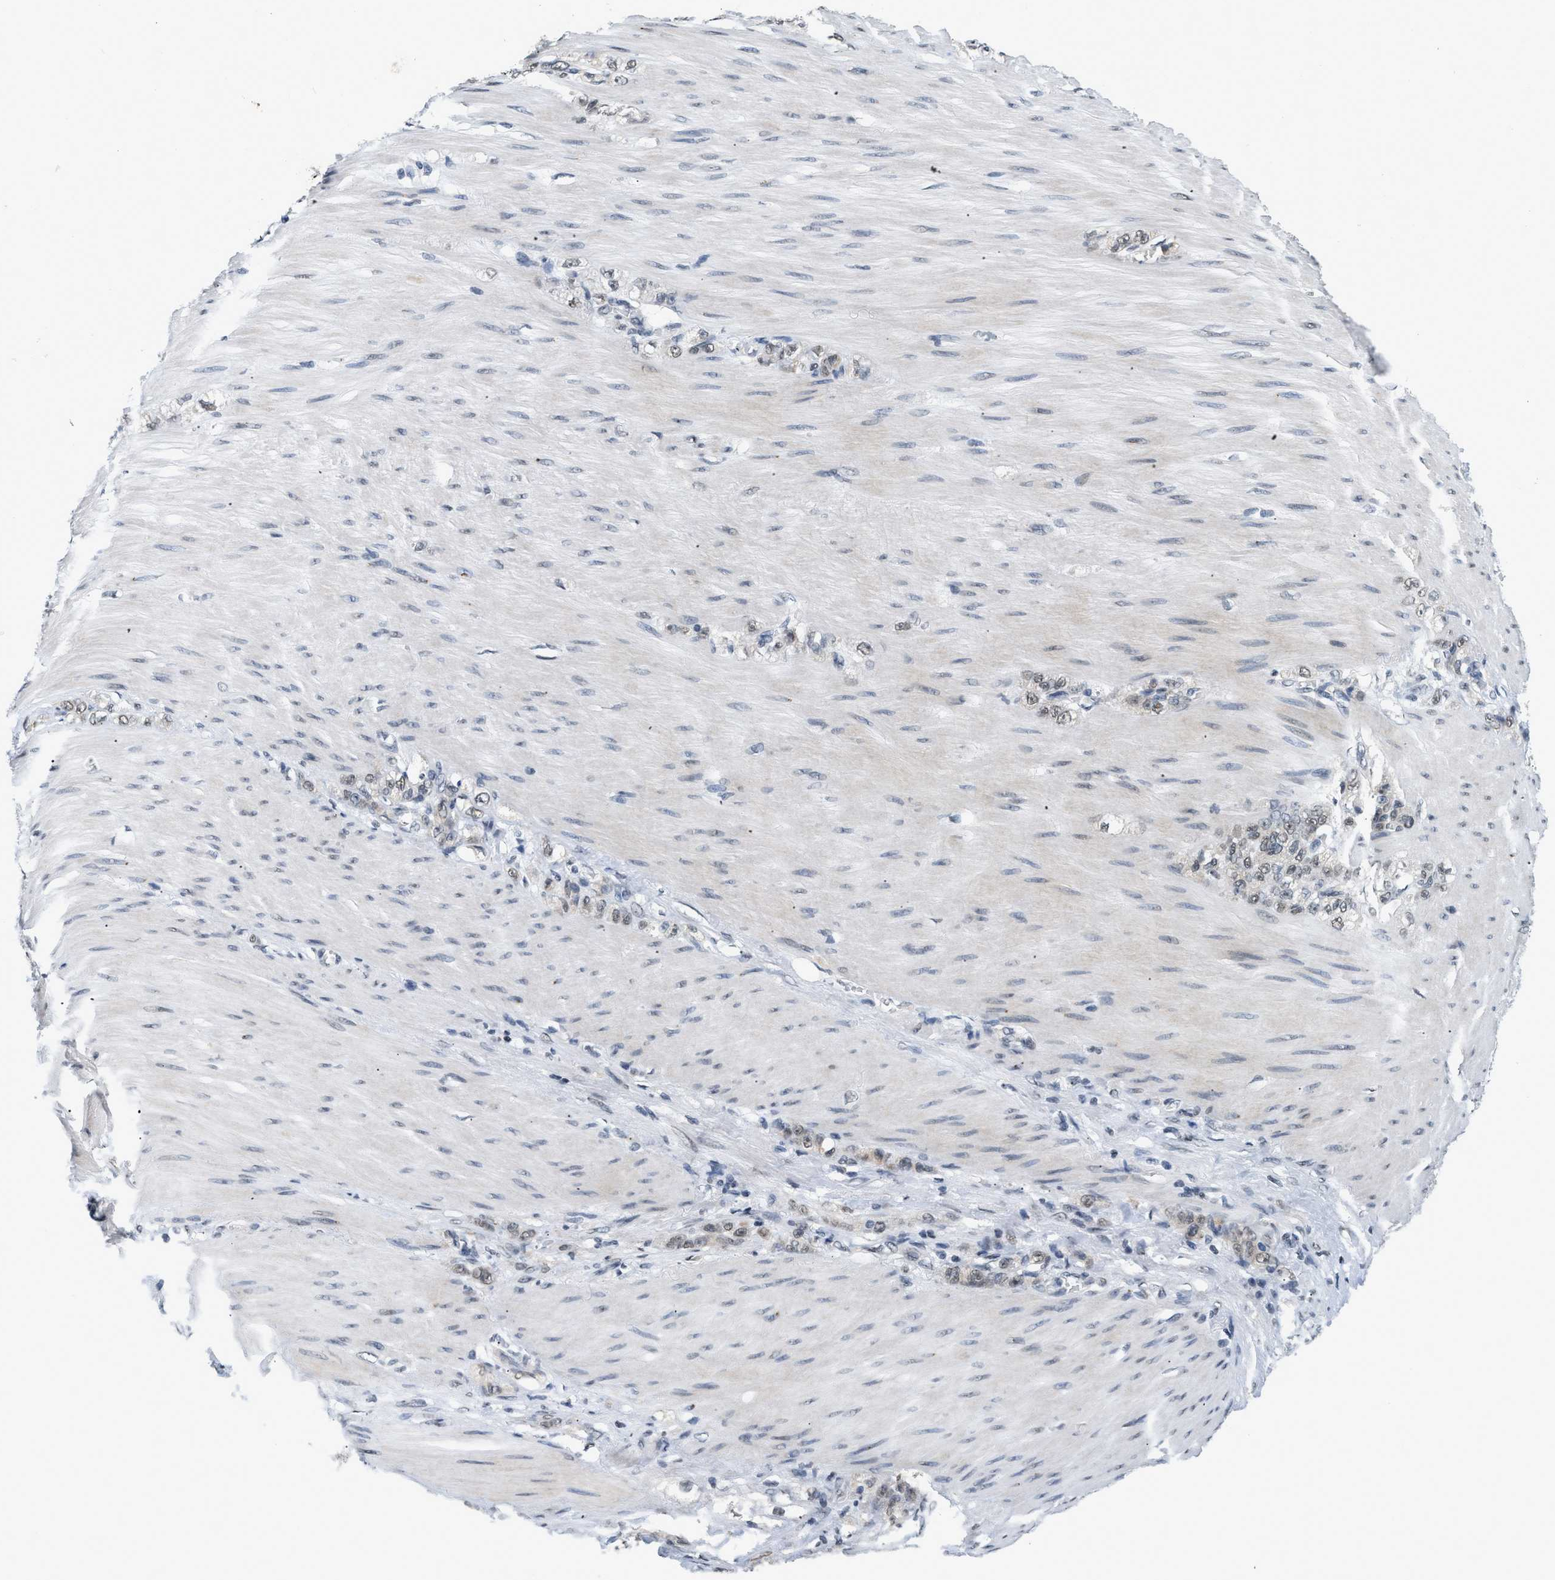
{"staining": {"intensity": "weak", "quantity": "25%-75%", "location": "nuclear"}, "tissue": "stomach cancer", "cell_type": "Tumor cells", "image_type": "cancer", "snomed": [{"axis": "morphology", "description": "Normal tissue, NOS"}, {"axis": "morphology", "description": "Adenocarcinoma, NOS"}, {"axis": "topography", "description": "Stomach"}], "caption": "There is low levels of weak nuclear staining in tumor cells of stomach cancer (adenocarcinoma), as demonstrated by immunohistochemical staining (brown color).", "gene": "RAF1", "patient": {"sex": "male", "age": 82}}